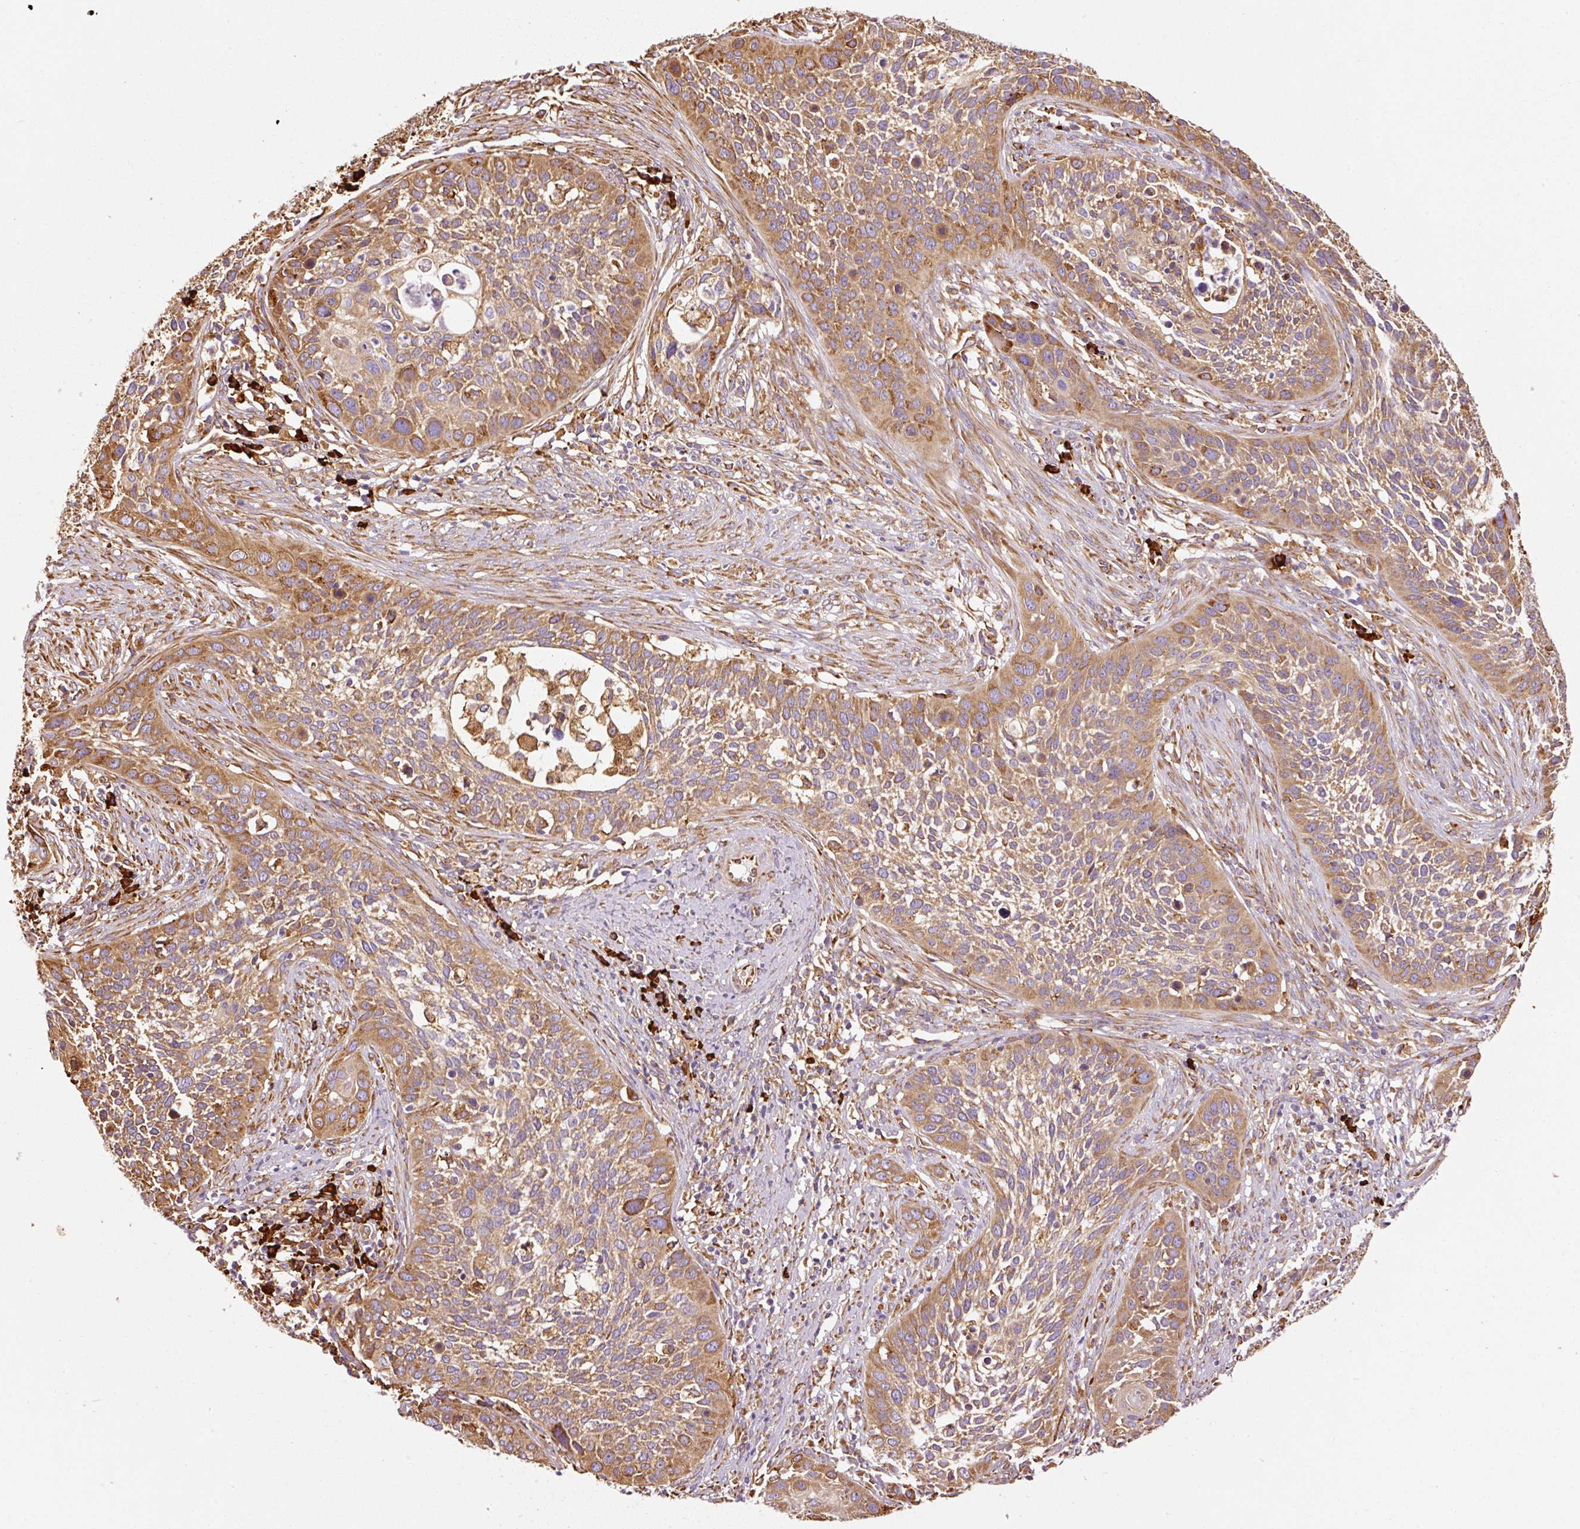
{"staining": {"intensity": "moderate", "quantity": ">75%", "location": "cytoplasmic/membranous"}, "tissue": "cervical cancer", "cell_type": "Tumor cells", "image_type": "cancer", "snomed": [{"axis": "morphology", "description": "Squamous cell carcinoma, NOS"}, {"axis": "topography", "description": "Cervix"}], "caption": "Protein staining demonstrates moderate cytoplasmic/membranous positivity in approximately >75% of tumor cells in cervical cancer. The protein is shown in brown color, while the nuclei are stained blue.", "gene": "KLC1", "patient": {"sex": "female", "age": 34}}